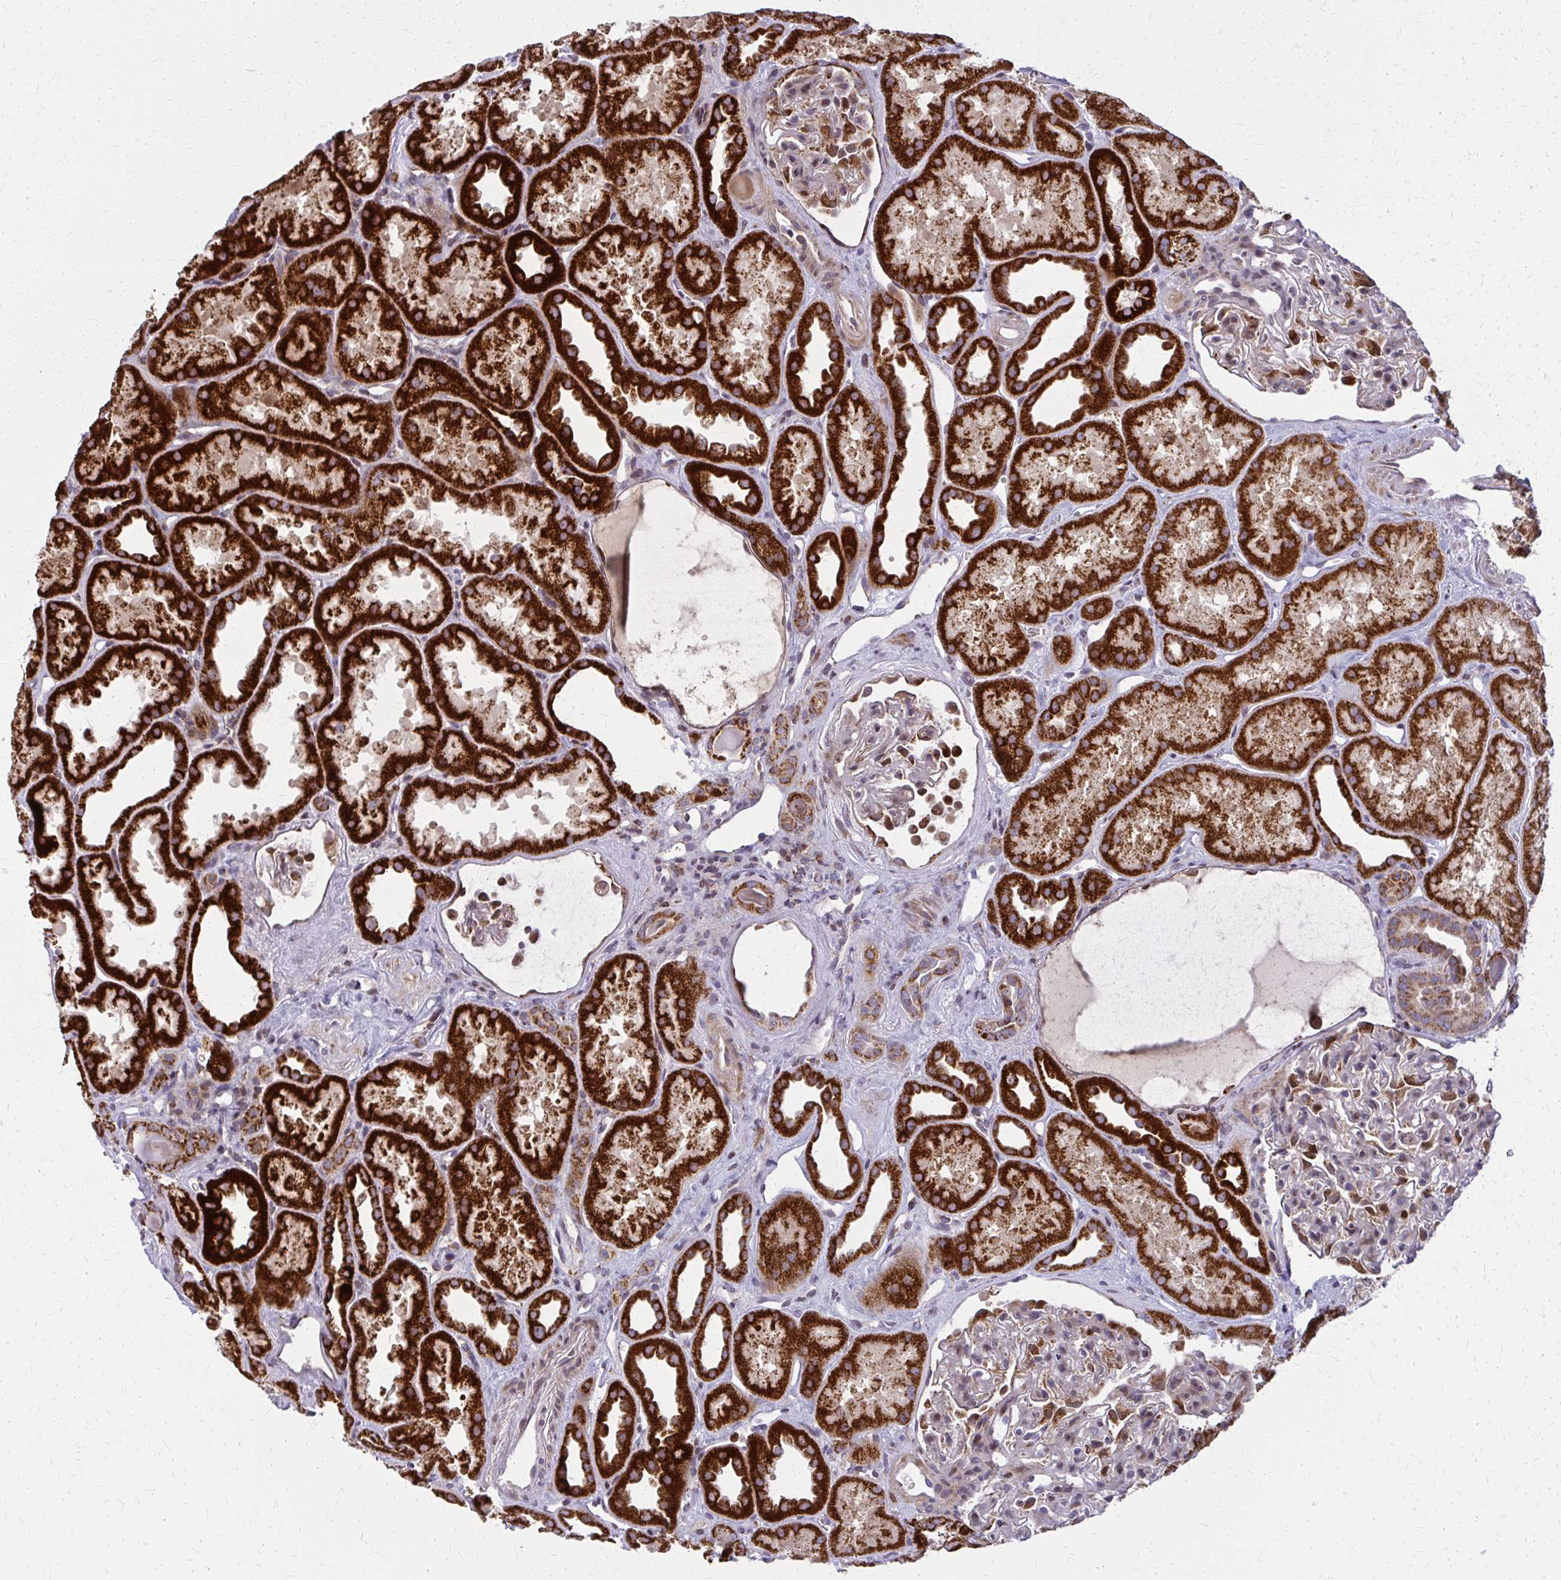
{"staining": {"intensity": "strong", "quantity": "25%-75%", "location": "cytoplasmic/membranous"}, "tissue": "kidney", "cell_type": "Cells in glomeruli", "image_type": "normal", "snomed": [{"axis": "morphology", "description": "Normal tissue, NOS"}, {"axis": "topography", "description": "Kidney"}], "caption": "Immunohistochemistry (IHC) image of unremarkable human kidney stained for a protein (brown), which demonstrates high levels of strong cytoplasmic/membranous expression in approximately 25%-75% of cells in glomeruli.", "gene": "MCCC1", "patient": {"sex": "male", "age": 61}}